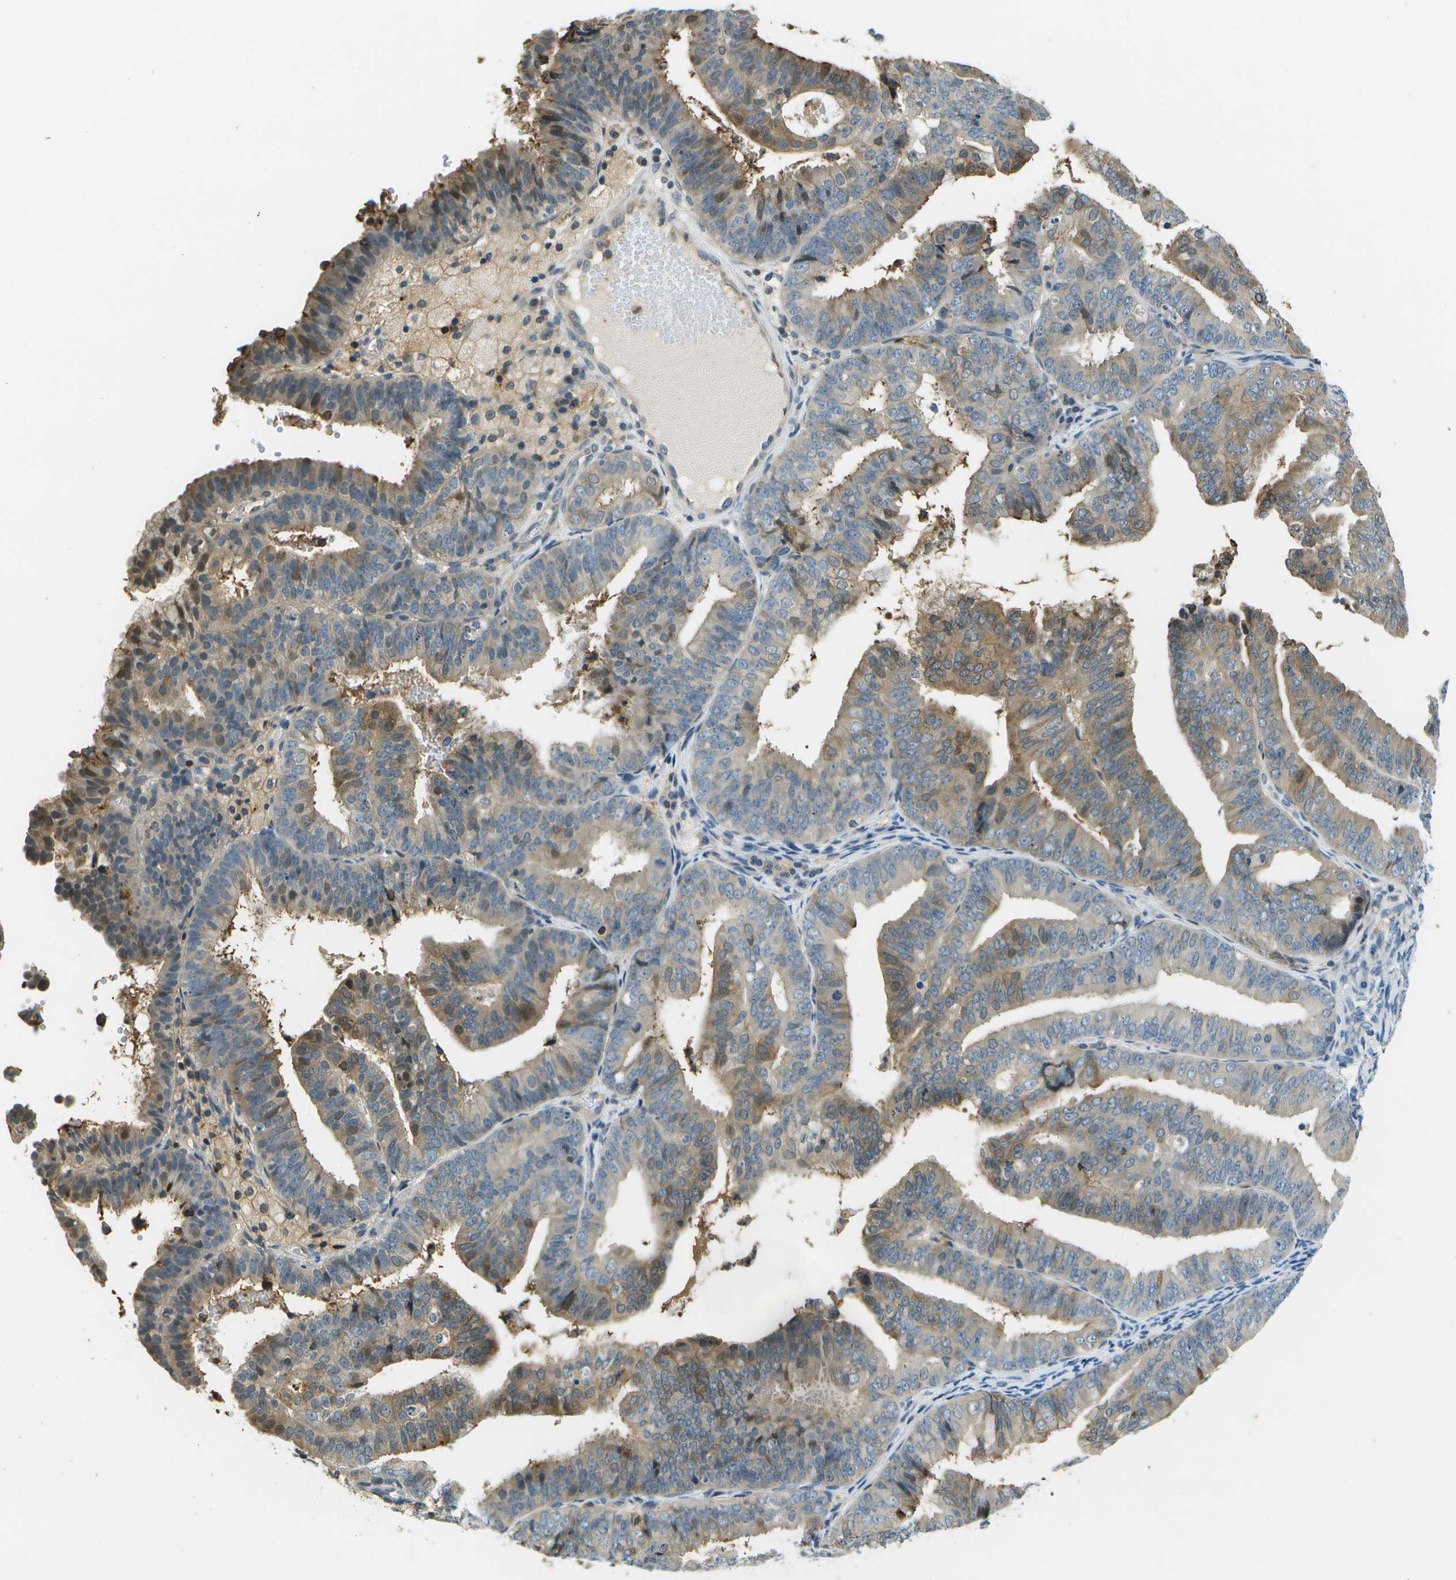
{"staining": {"intensity": "moderate", "quantity": "25%-75%", "location": "cytoplasmic/membranous"}, "tissue": "endometrial cancer", "cell_type": "Tumor cells", "image_type": "cancer", "snomed": [{"axis": "morphology", "description": "Adenocarcinoma, NOS"}, {"axis": "topography", "description": "Endometrium"}], "caption": "Tumor cells exhibit medium levels of moderate cytoplasmic/membranous expression in about 25%-75% of cells in human endometrial adenocarcinoma.", "gene": "LRRC66", "patient": {"sex": "female", "age": 63}}